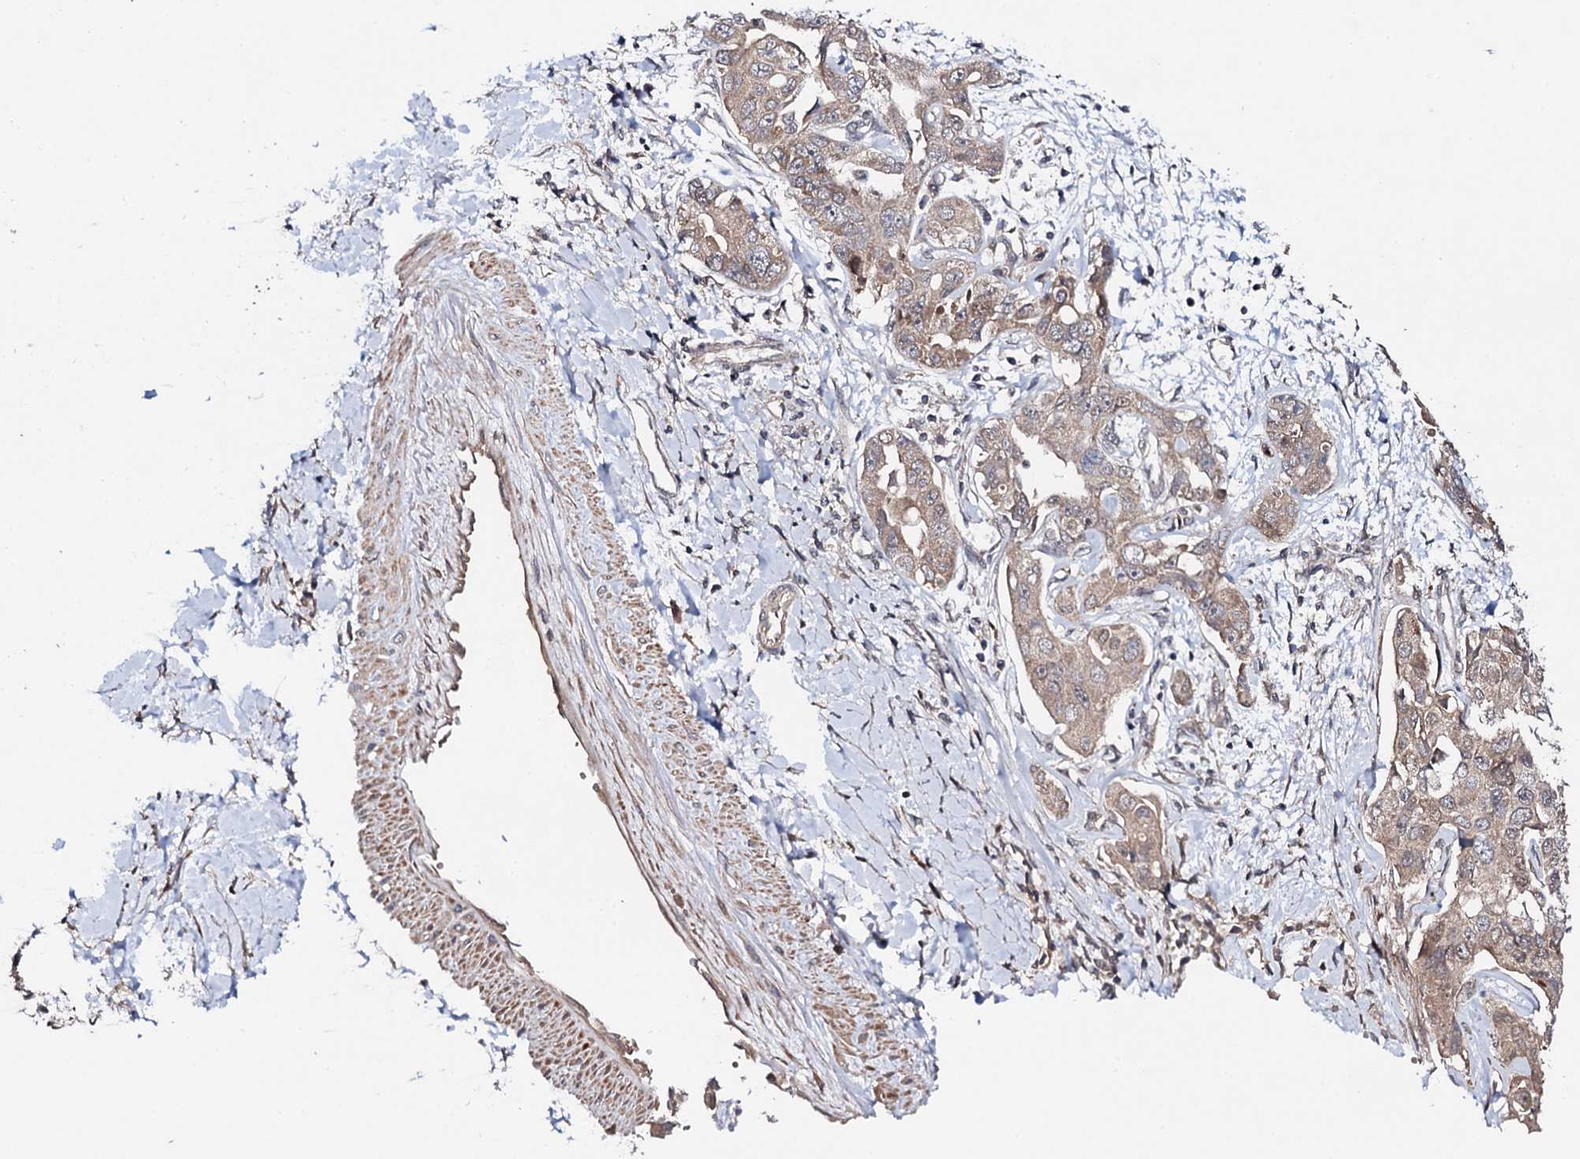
{"staining": {"intensity": "weak", "quantity": "<25%", "location": "cytoplasmic/membranous"}, "tissue": "liver cancer", "cell_type": "Tumor cells", "image_type": "cancer", "snomed": [{"axis": "morphology", "description": "Cholangiocarcinoma"}, {"axis": "topography", "description": "Liver"}], "caption": "This micrograph is of liver cholangiocarcinoma stained with immunohistochemistry (IHC) to label a protein in brown with the nuclei are counter-stained blue. There is no staining in tumor cells.", "gene": "FAM111A", "patient": {"sex": "male", "age": 59}}